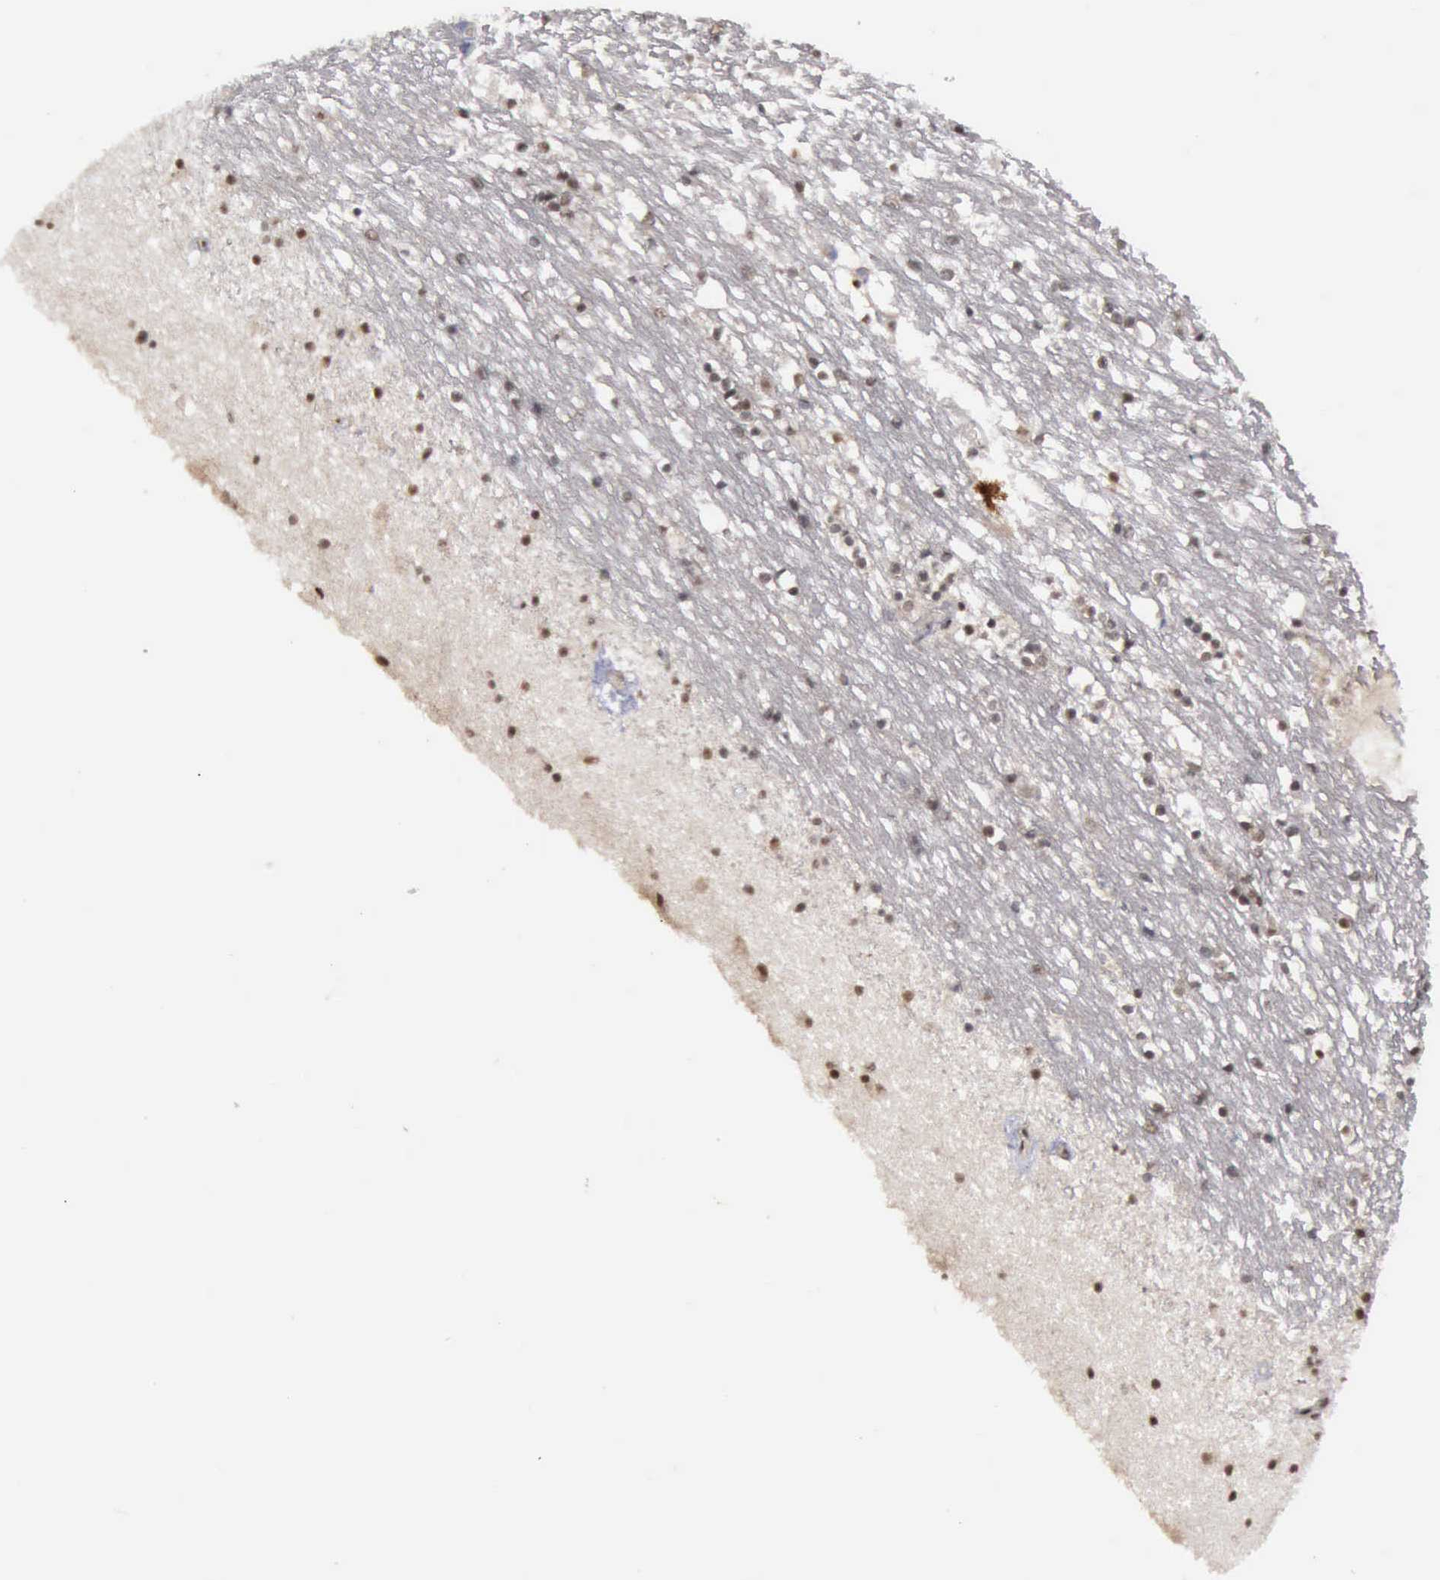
{"staining": {"intensity": "weak", "quantity": ">75%", "location": "cytoplasmic/membranous,nuclear"}, "tissue": "caudate", "cell_type": "Glial cells", "image_type": "normal", "snomed": [{"axis": "morphology", "description": "Normal tissue, NOS"}, {"axis": "topography", "description": "Lateral ventricle wall"}], "caption": "This photomicrograph exhibits IHC staining of benign caudate, with low weak cytoplasmic/membranous,nuclear expression in about >75% of glial cells.", "gene": "ATM", "patient": {"sex": "male", "age": 45}}